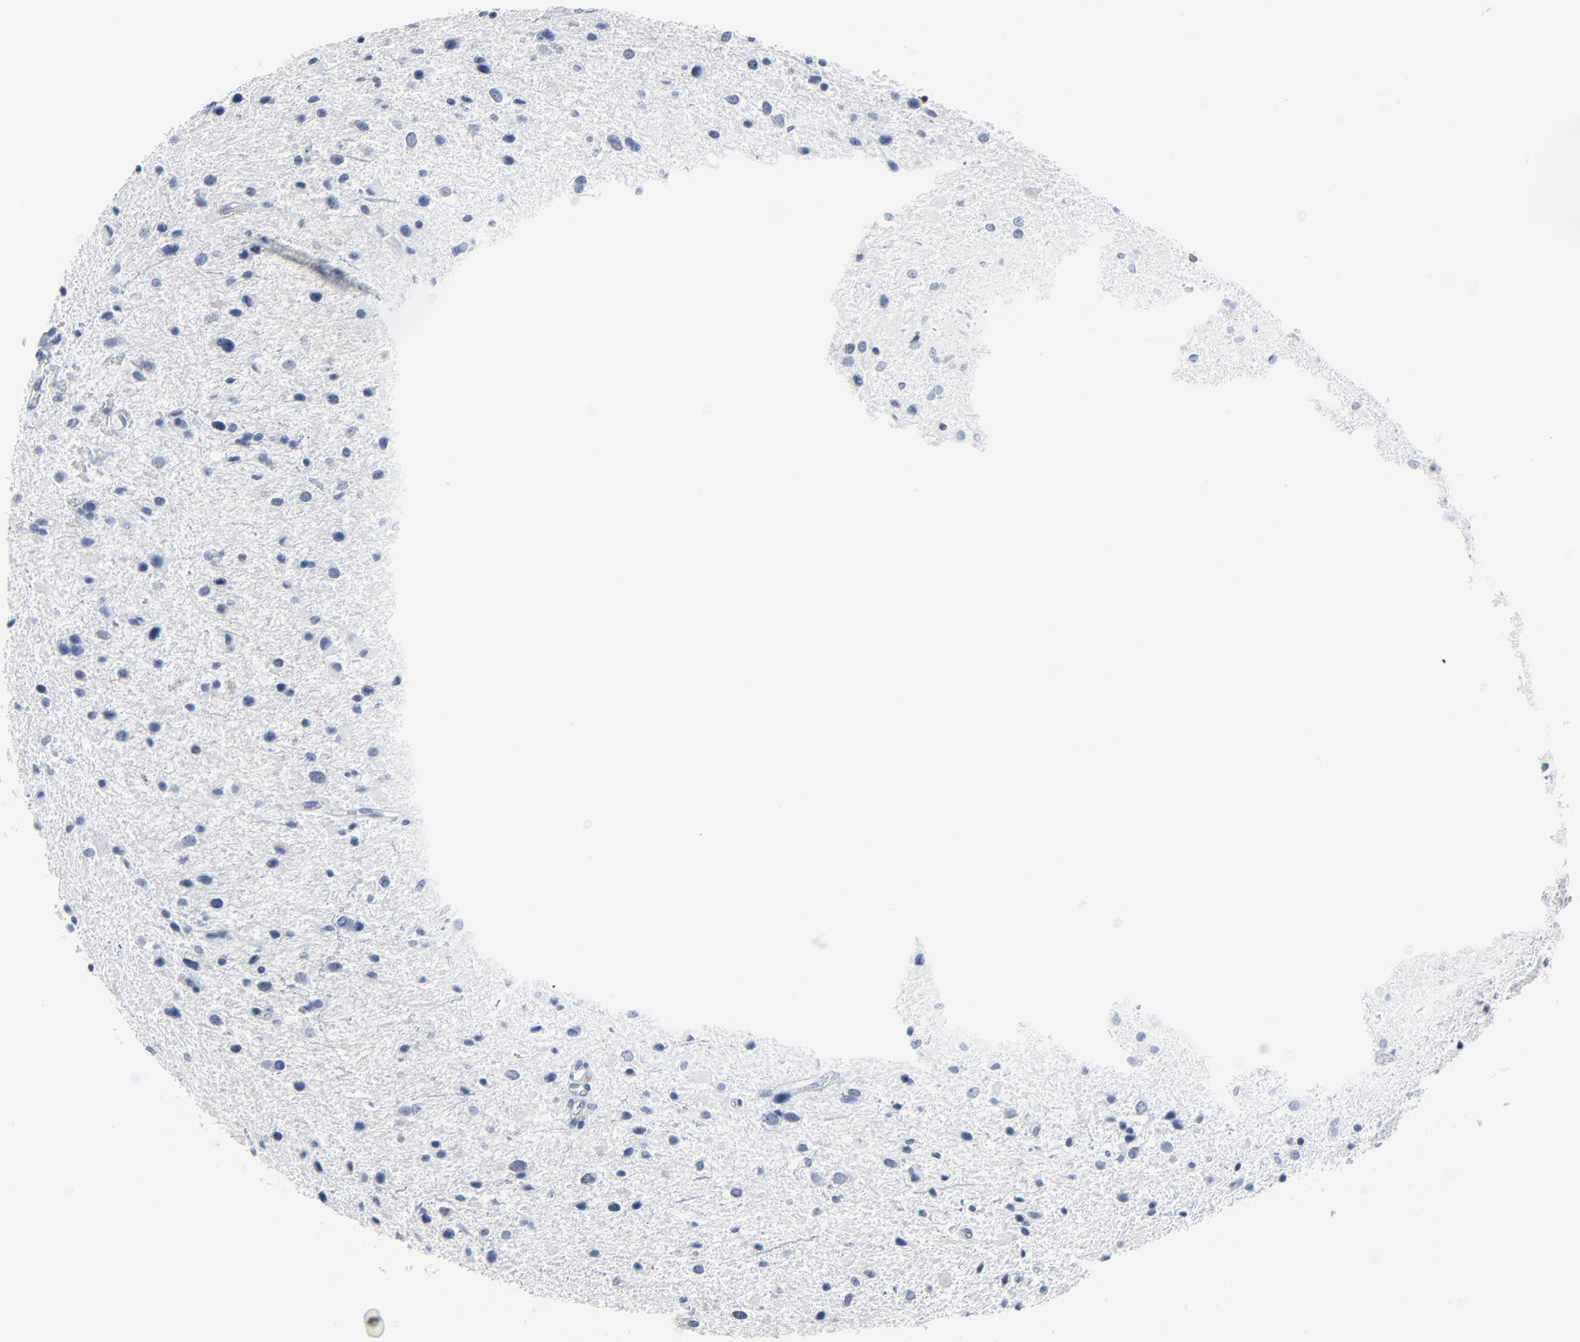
{"staining": {"intensity": "negative", "quantity": "none", "location": "none"}, "tissue": "glioma", "cell_type": "Tumor cells", "image_type": "cancer", "snomed": [{"axis": "morphology", "description": "Glioma, malignant, Low grade"}, {"axis": "topography", "description": "Brain"}], "caption": "Immunohistochemistry image of neoplastic tissue: human malignant low-grade glioma stained with DAB (3,3'-diaminobenzidine) shows no significant protein staining in tumor cells. (DAB IHC with hematoxylin counter stain).", "gene": "BIRC3", "patient": {"sex": "female", "age": 32}}